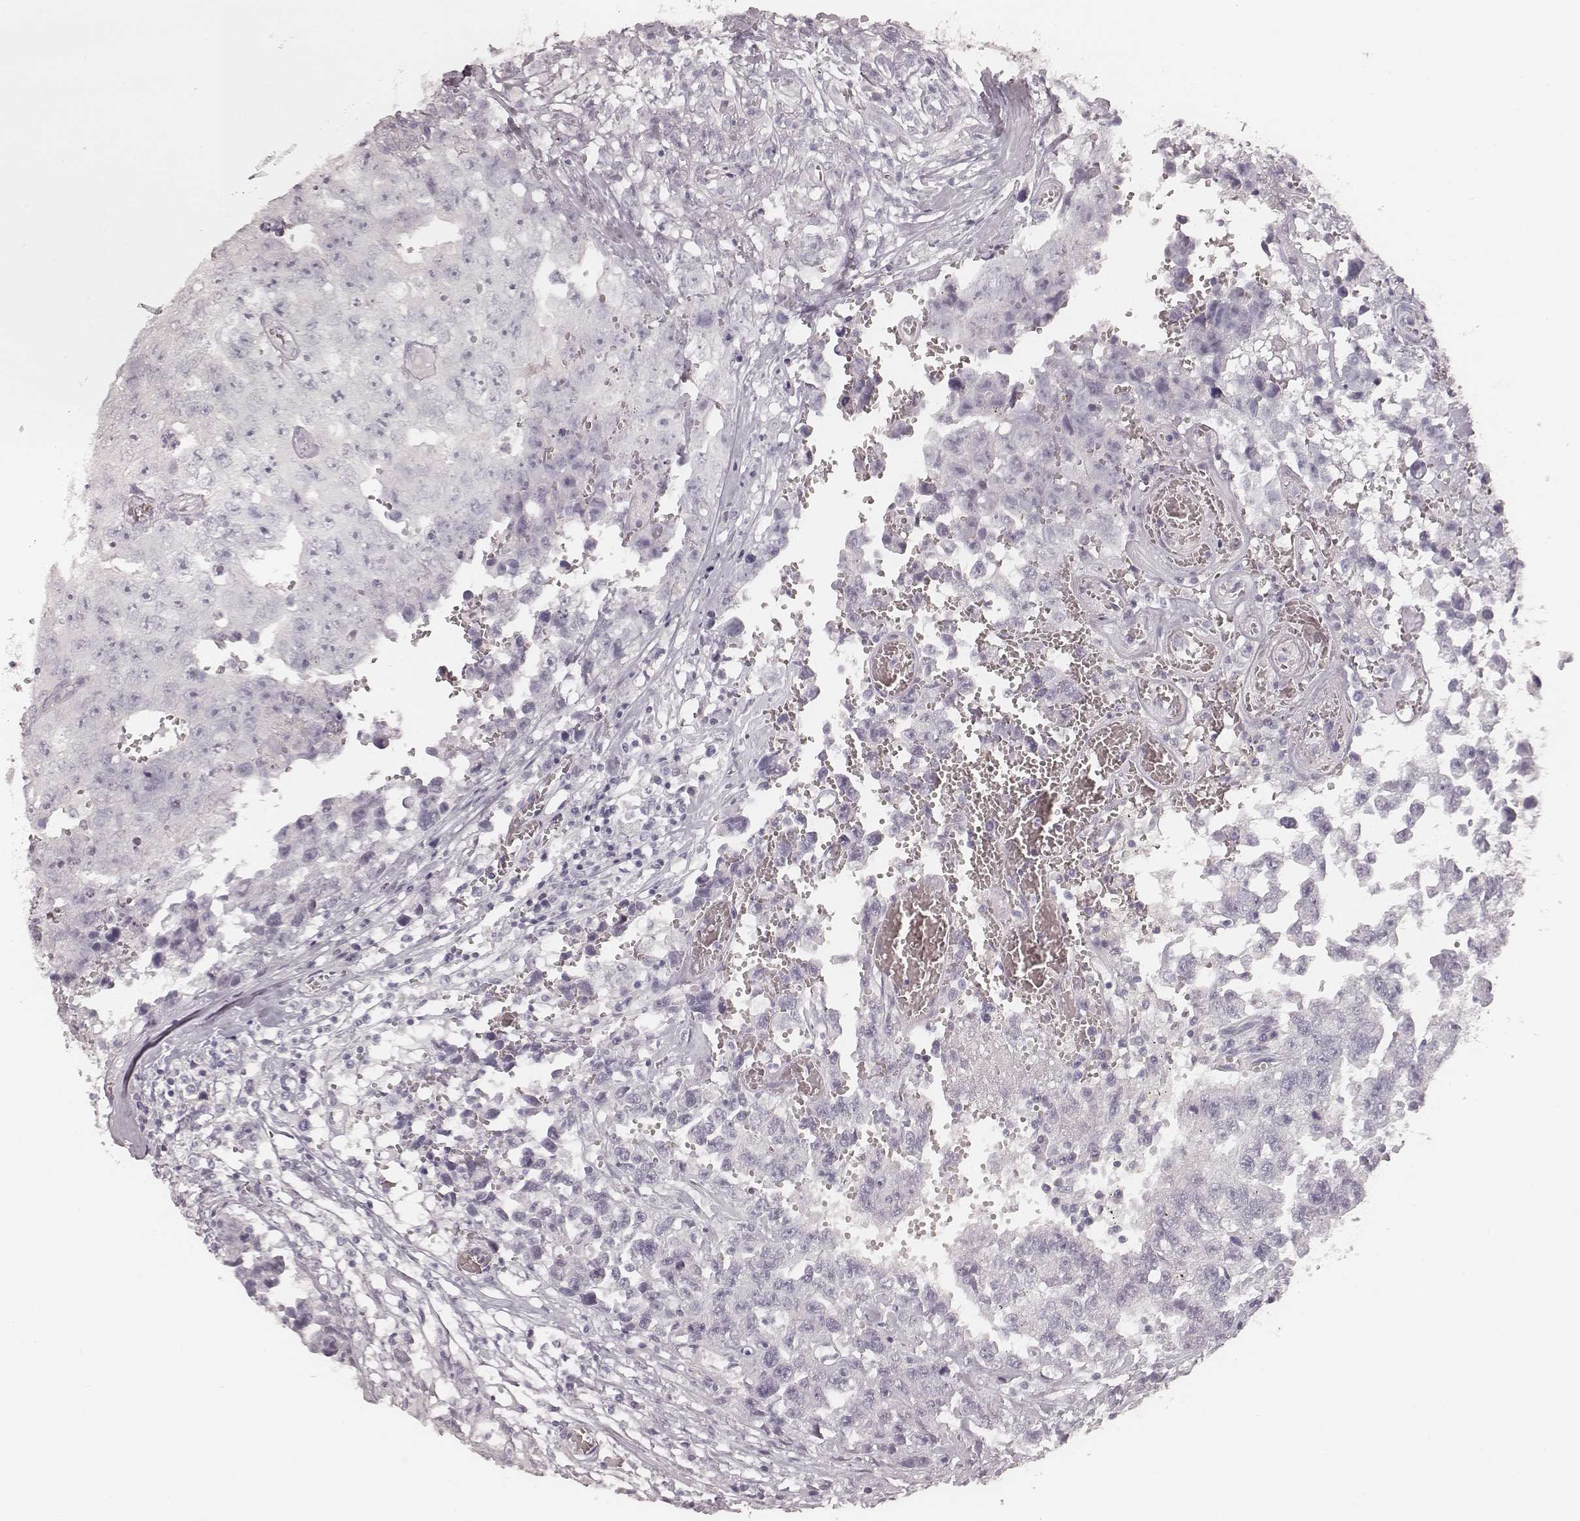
{"staining": {"intensity": "negative", "quantity": "none", "location": "none"}, "tissue": "testis cancer", "cell_type": "Tumor cells", "image_type": "cancer", "snomed": [{"axis": "morphology", "description": "Carcinoma, Embryonal, NOS"}, {"axis": "topography", "description": "Testis"}], "caption": "An immunohistochemistry histopathology image of testis cancer is shown. There is no staining in tumor cells of testis cancer.", "gene": "KRT26", "patient": {"sex": "male", "age": 36}}